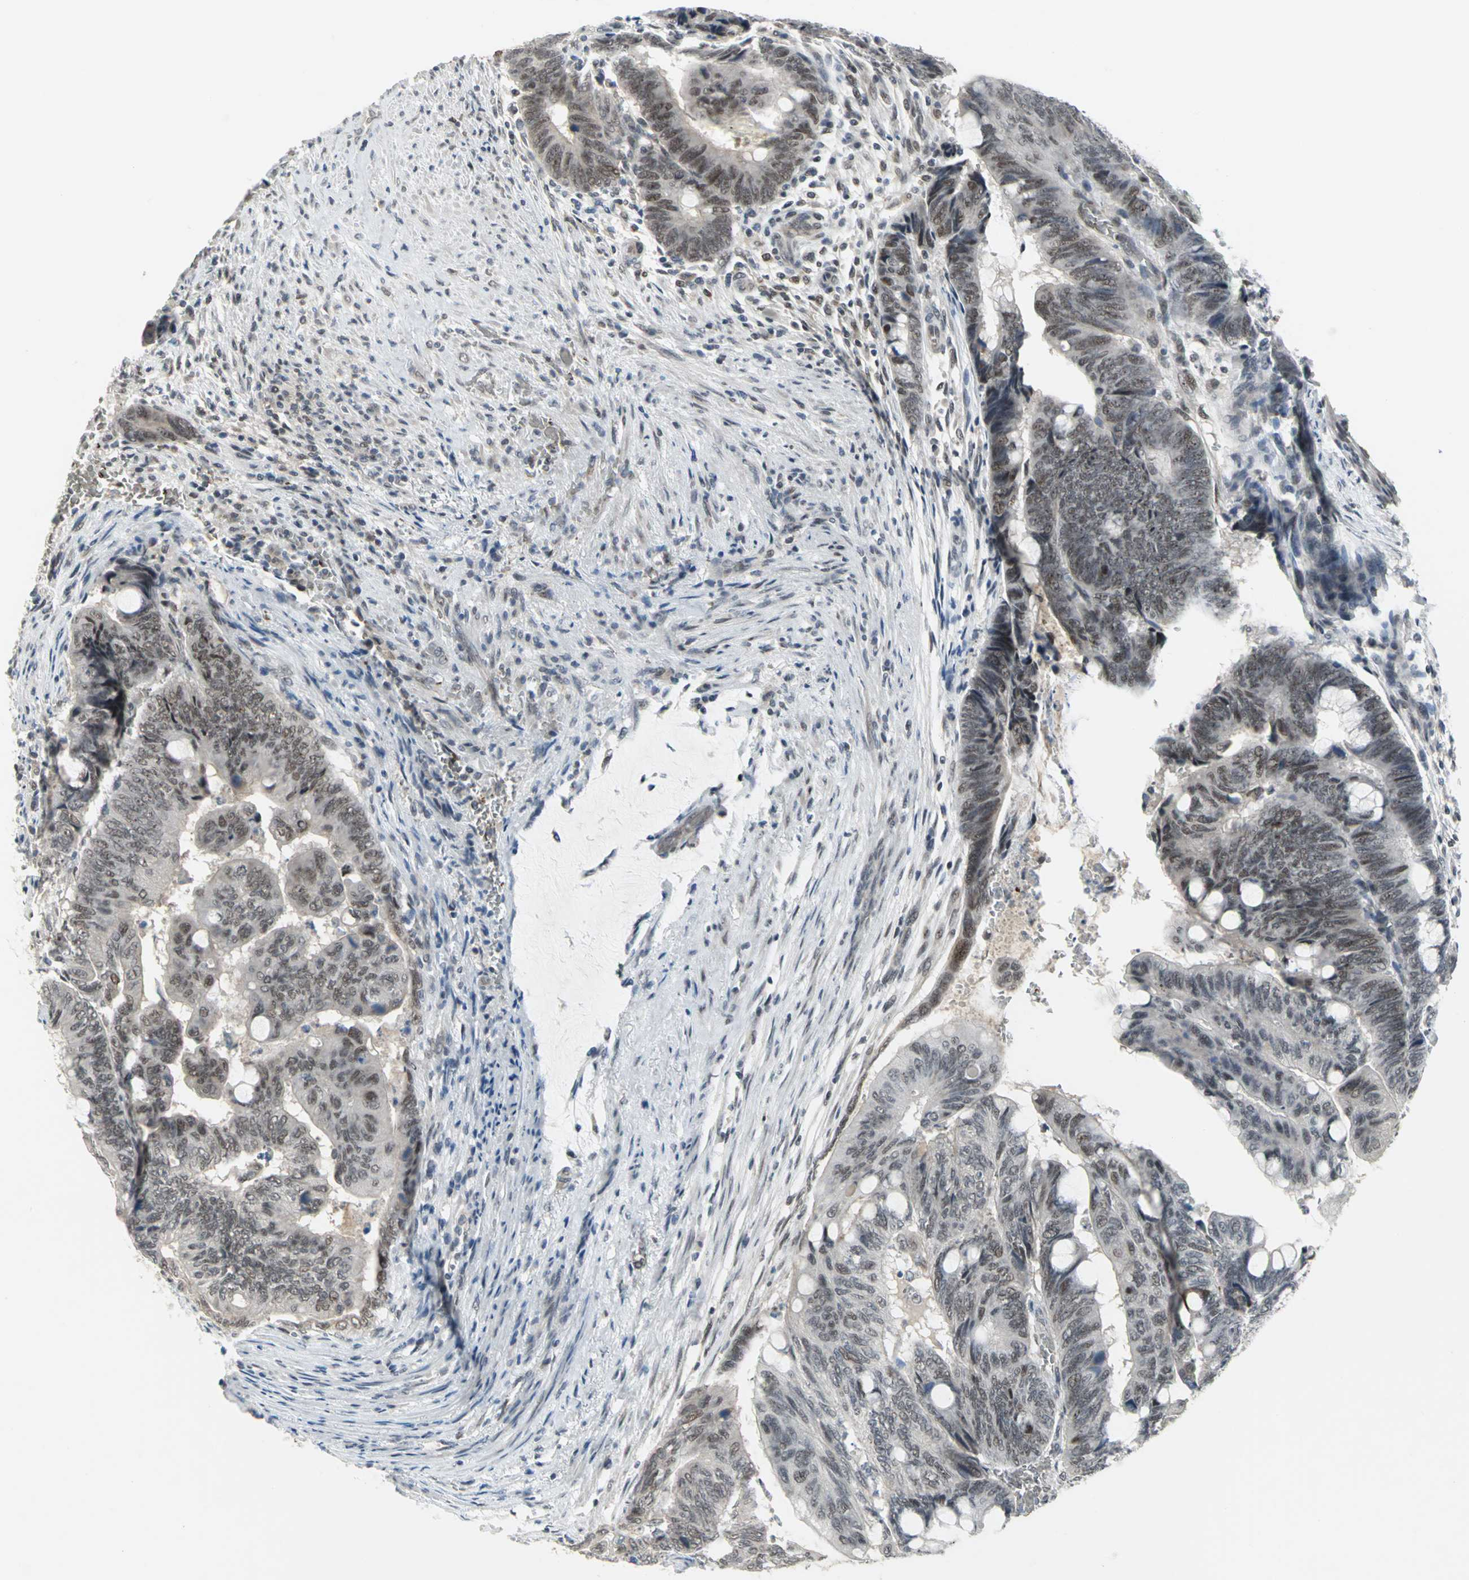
{"staining": {"intensity": "moderate", "quantity": "25%-75%", "location": "nuclear"}, "tissue": "colorectal cancer", "cell_type": "Tumor cells", "image_type": "cancer", "snomed": [{"axis": "morphology", "description": "Normal tissue, NOS"}, {"axis": "morphology", "description": "Adenocarcinoma, NOS"}, {"axis": "topography", "description": "Rectum"}, {"axis": "topography", "description": "Peripheral nerve tissue"}], "caption": "Brown immunohistochemical staining in colorectal adenocarcinoma shows moderate nuclear positivity in about 25%-75% of tumor cells. (DAB IHC with brightfield microscopy, high magnification).", "gene": "GLI3", "patient": {"sex": "male", "age": 92}}